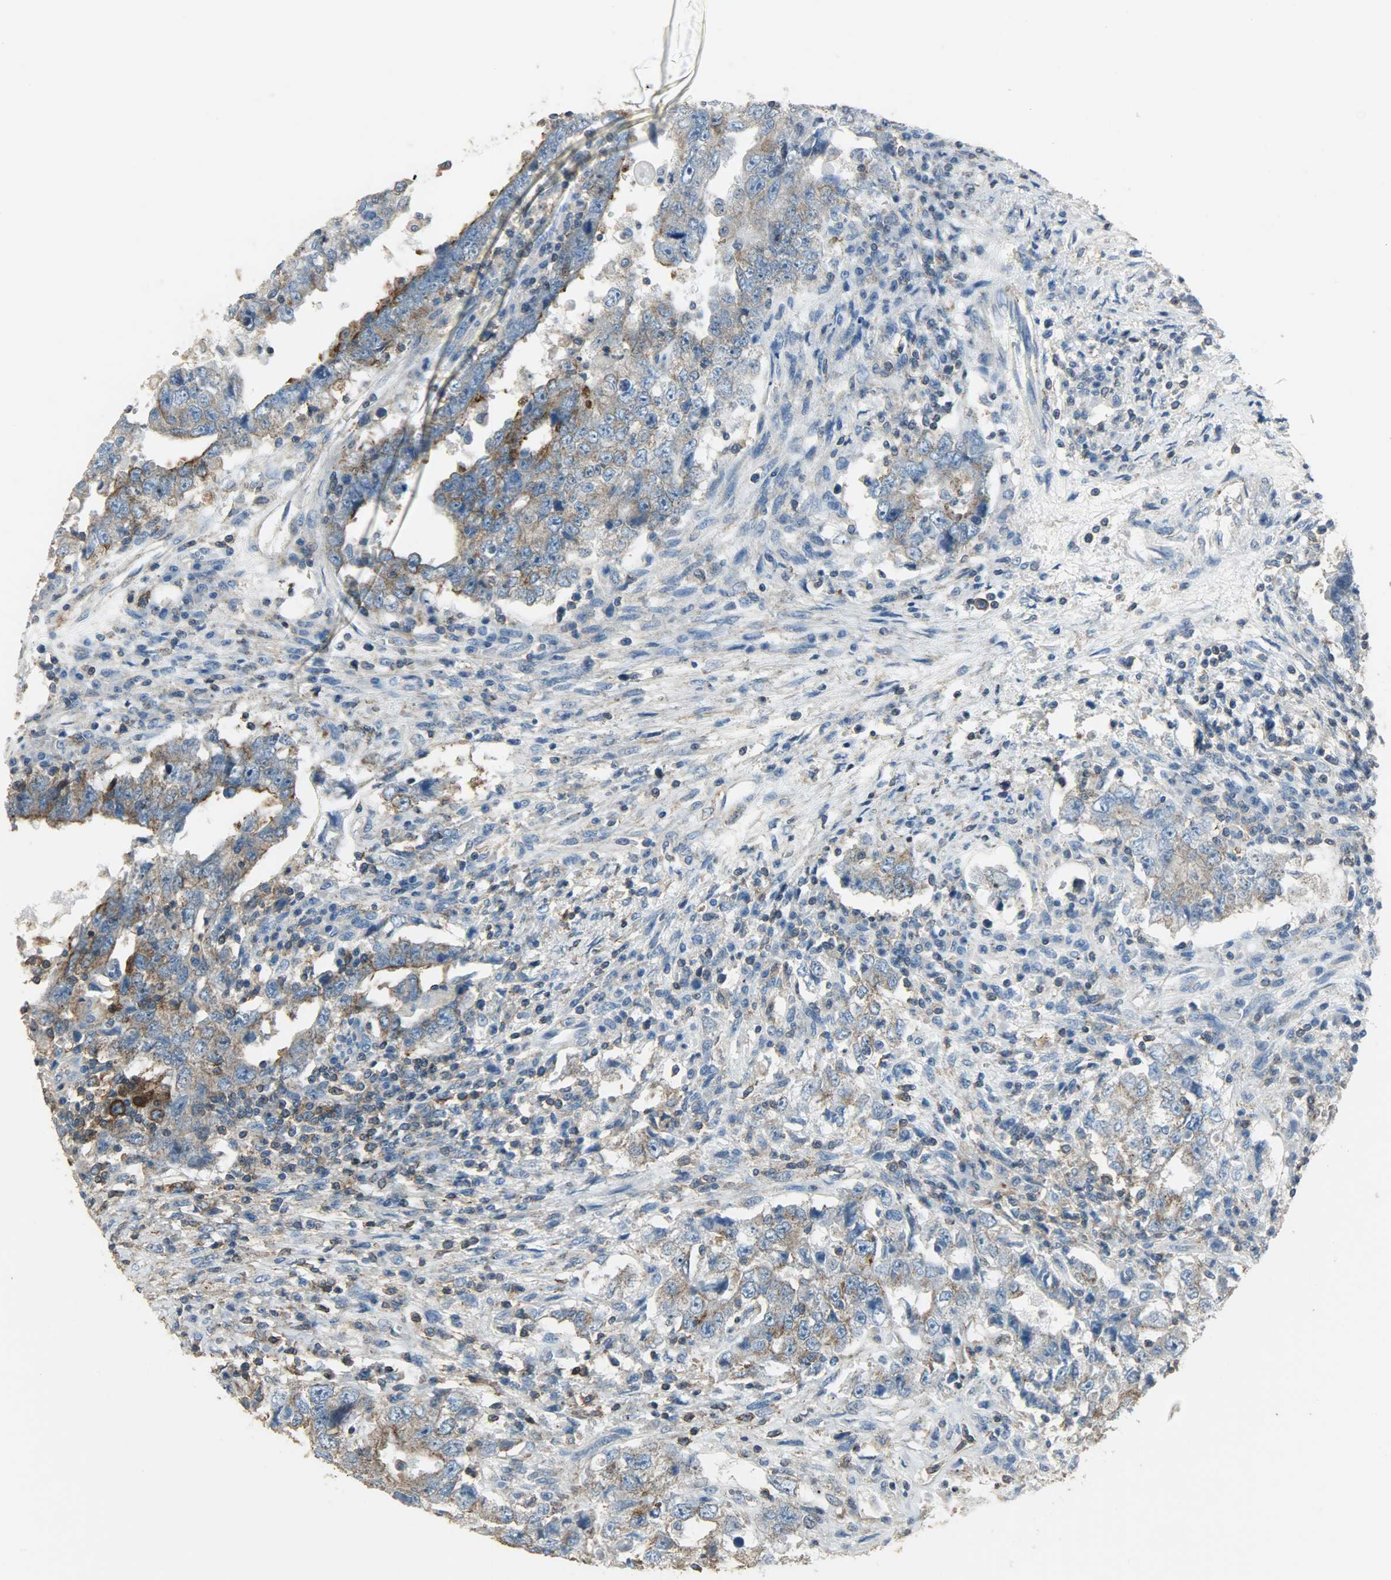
{"staining": {"intensity": "weak", "quantity": ">75%", "location": "cytoplasmic/membranous"}, "tissue": "testis cancer", "cell_type": "Tumor cells", "image_type": "cancer", "snomed": [{"axis": "morphology", "description": "Carcinoma, Embryonal, NOS"}, {"axis": "topography", "description": "Testis"}], "caption": "A histopathology image showing weak cytoplasmic/membranous positivity in about >75% of tumor cells in testis embryonal carcinoma, as visualized by brown immunohistochemical staining.", "gene": "DNAJA4", "patient": {"sex": "male", "age": 26}}